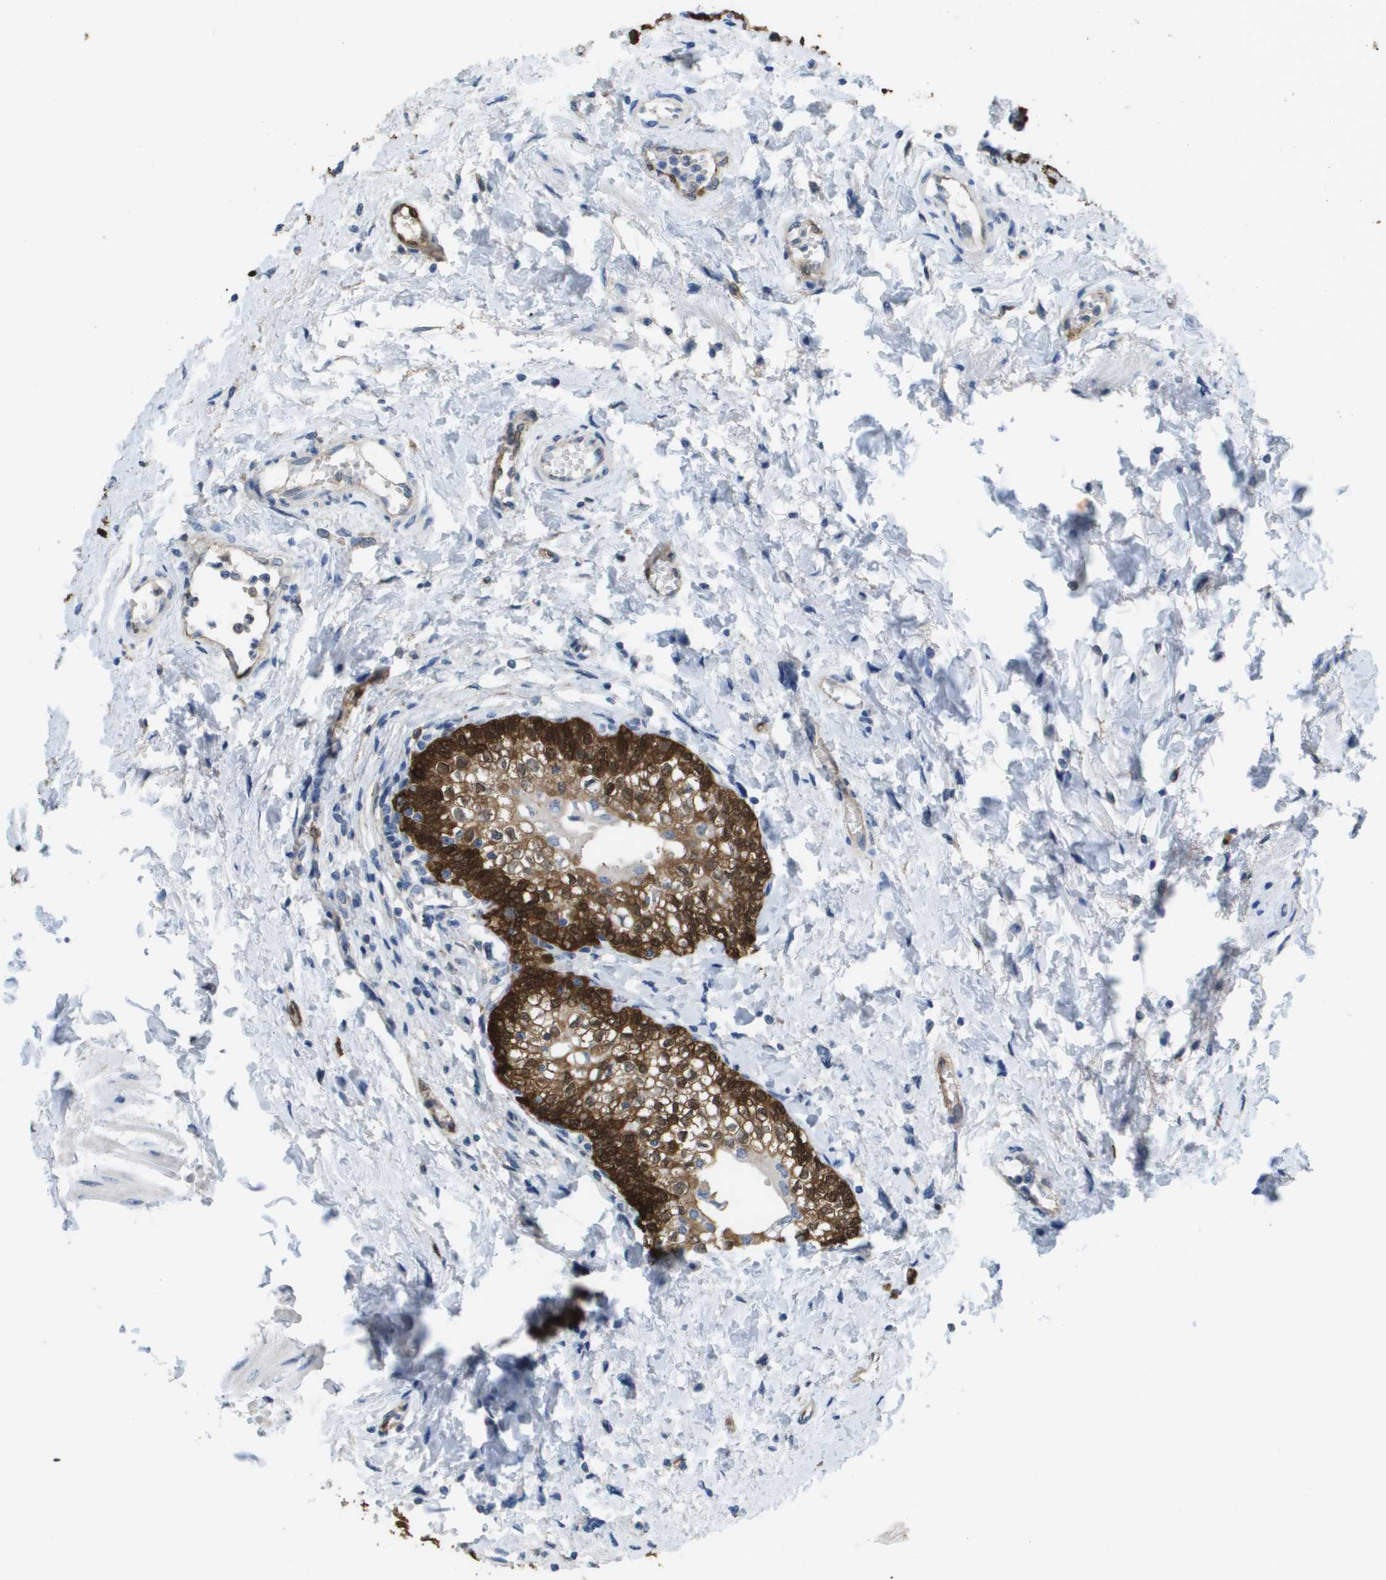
{"staining": {"intensity": "strong", "quantity": ">75%", "location": "cytoplasmic/membranous"}, "tissue": "urinary bladder", "cell_type": "Urothelial cells", "image_type": "normal", "snomed": [{"axis": "morphology", "description": "Normal tissue, NOS"}, {"axis": "topography", "description": "Urinary bladder"}], "caption": "An IHC photomicrograph of normal tissue is shown. Protein staining in brown highlights strong cytoplasmic/membranous positivity in urinary bladder within urothelial cells. (DAB IHC with brightfield microscopy, high magnification).", "gene": "FABP5", "patient": {"sex": "male", "age": 55}}